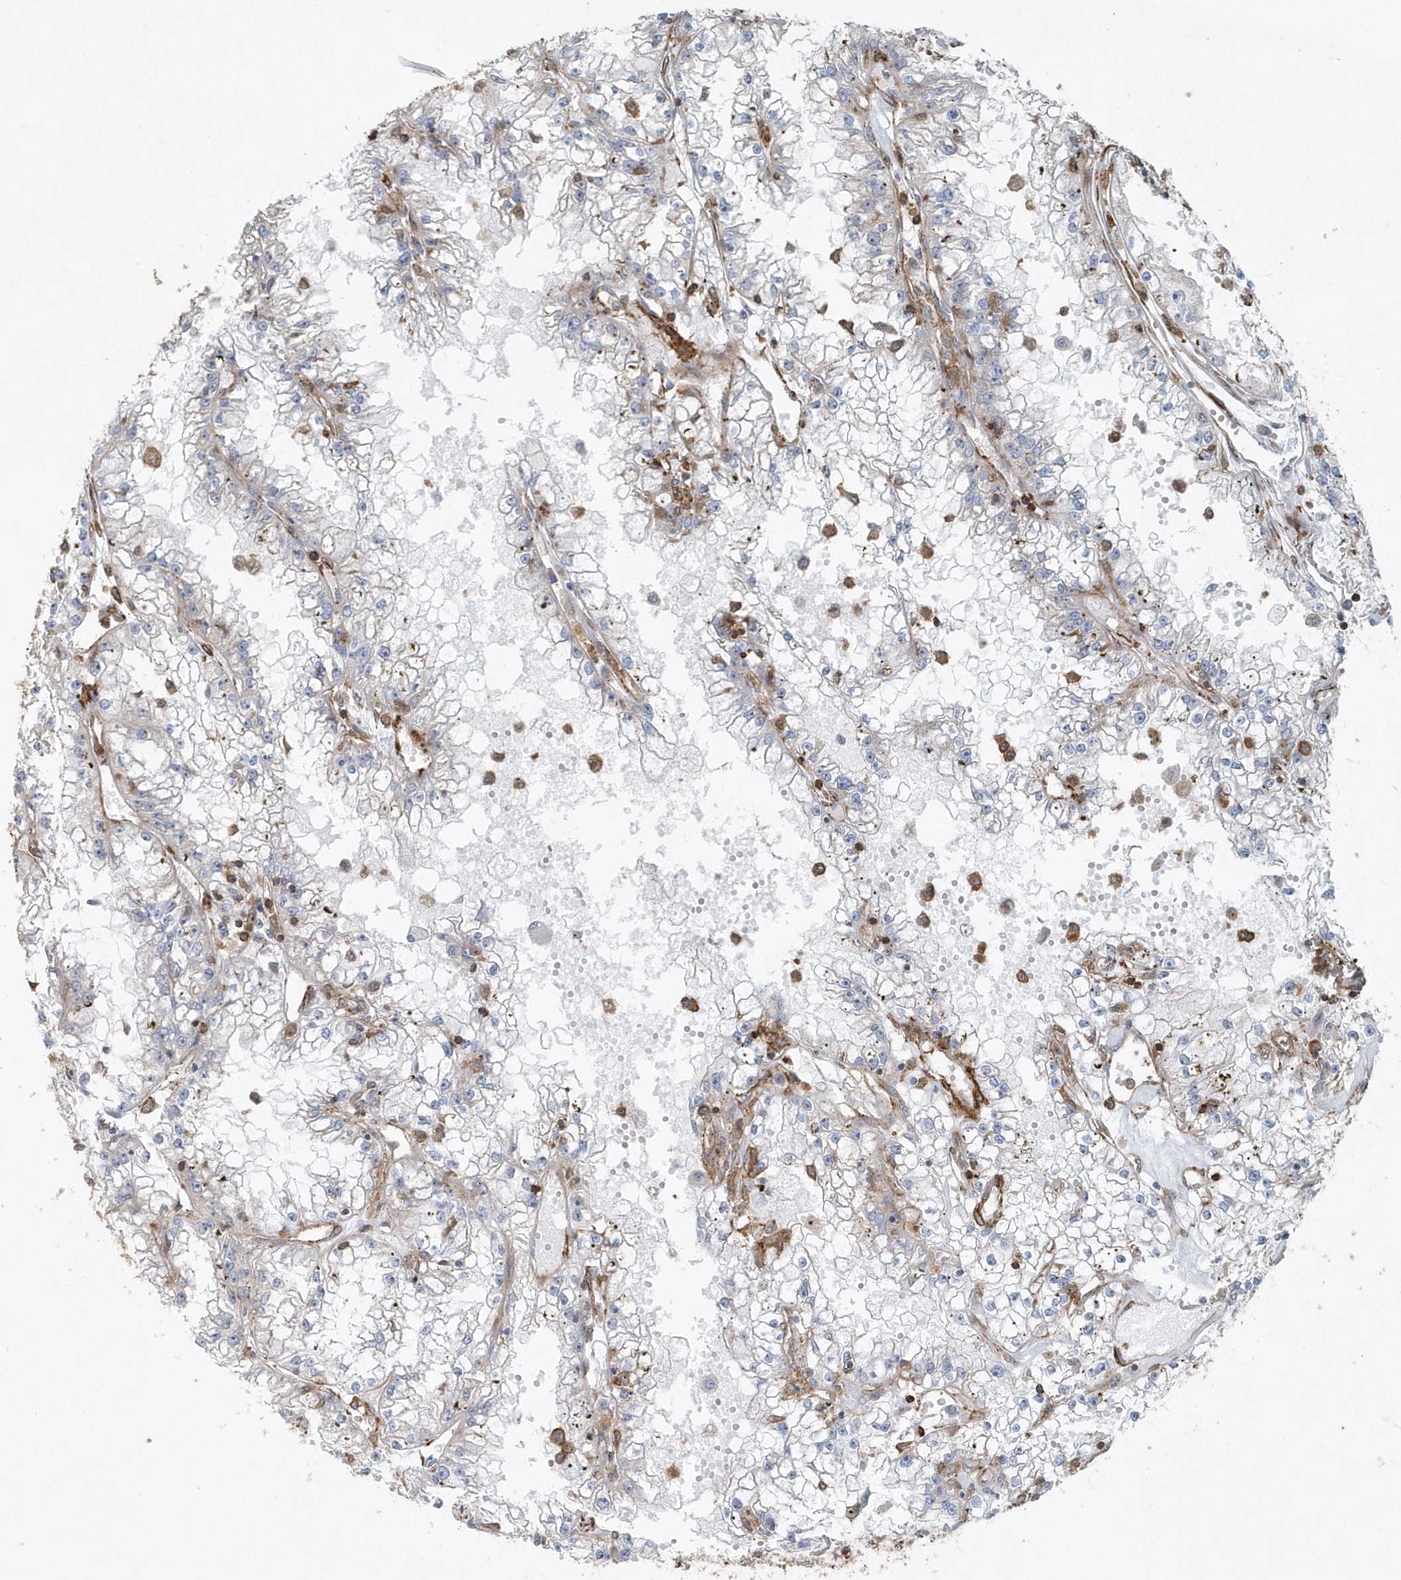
{"staining": {"intensity": "negative", "quantity": "none", "location": "none"}, "tissue": "renal cancer", "cell_type": "Tumor cells", "image_type": "cancer", "snomed": [{"axis": "morphology", "description": "Adenocarcinoma, NOS"}, {"axis": "topography", "description": "Kidney"}], "caption": "Immunohistochemistry photomicrograph of human adenocarcinoma (renal) stained for a protein (brown), which displays no staining in tumor cells.", "gene": "MMUT", "patient": {"sex": "male", "age": 56}}